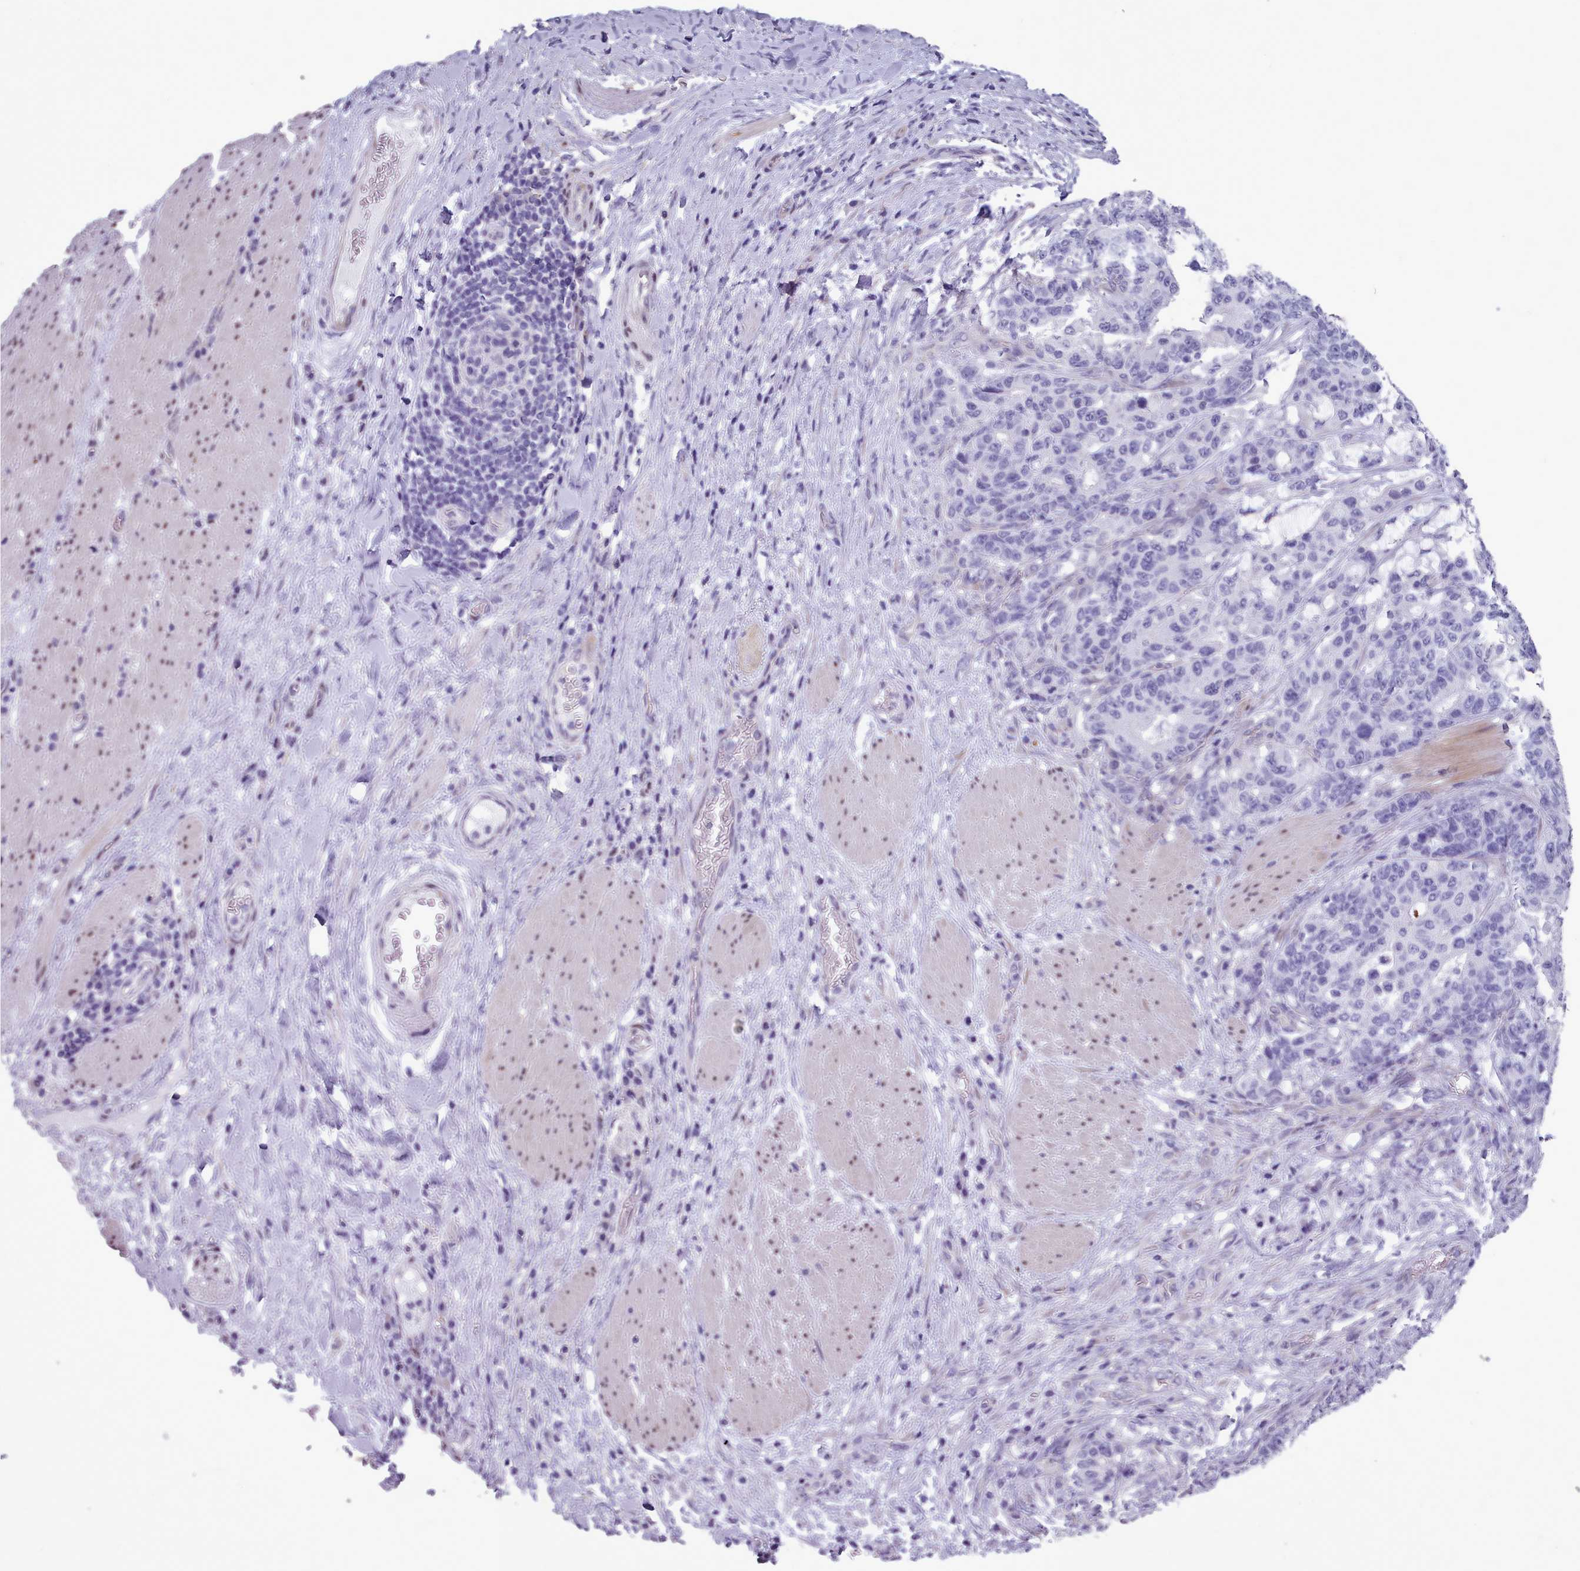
{"staining": {"intensity": "negative", "quantity": "none", "location": "none"}, "tissue": "stomach cancer", "cell_type": "Tumor cells", "image_type": "cancer", "snomed": [{"axis": "morphology", "description": "Normal tissue, NOS"}, {"axis": "morphology", "description": "Adenocarcinoma, NOS"}, {"axis": "topography", "description": "Stomach"}], "caption": "A micrograph of stomach cancer stained for a protein reveals no brown staining in tumor cells. (Brightfield microscopy of DAB (3,3'-diaminobenzidine) immunohistochemistry (IHC) at high magnification).", "gene": "KCNT2", "patient": {"sex": "female", "age": 64}}